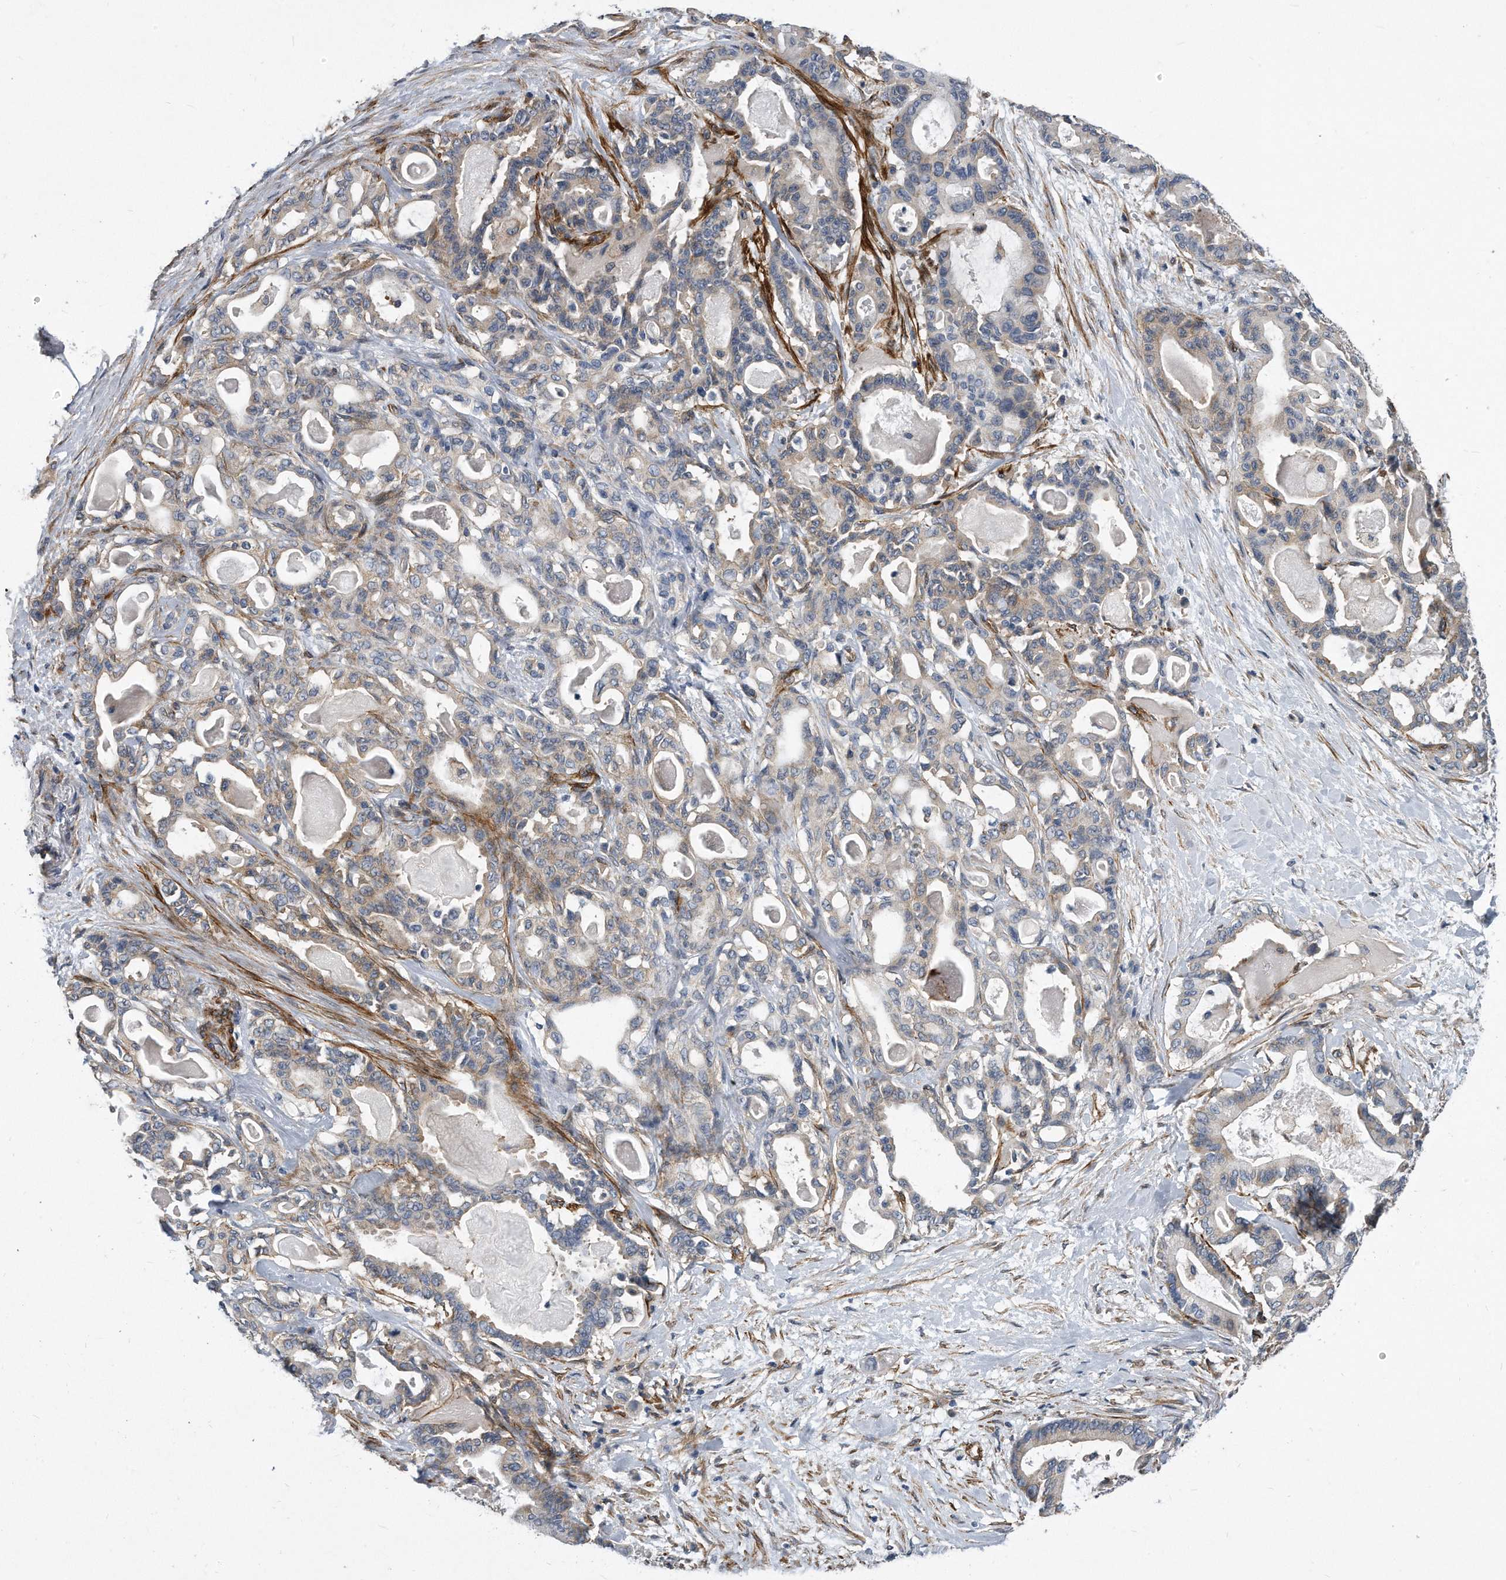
{"staining": {"intensity": "weak", "quantity": "<25%", "location": "cytoplasmic/membranous"}, "tissue": "pancreatic cancer", "cell_type": "Tumor cells", "image_type": "cancer", "snomed": [{"axis": "morphology", "description": "Adenocarcinoma, NOS"}, {"axis": "topography", "description": "Pancreas"}], "caption": "The image reveals no significant positivity in tumor cells of pancreatic cancer.", "gene": "EIF2B4", "patient": {"sex": "male", "age": 63}}